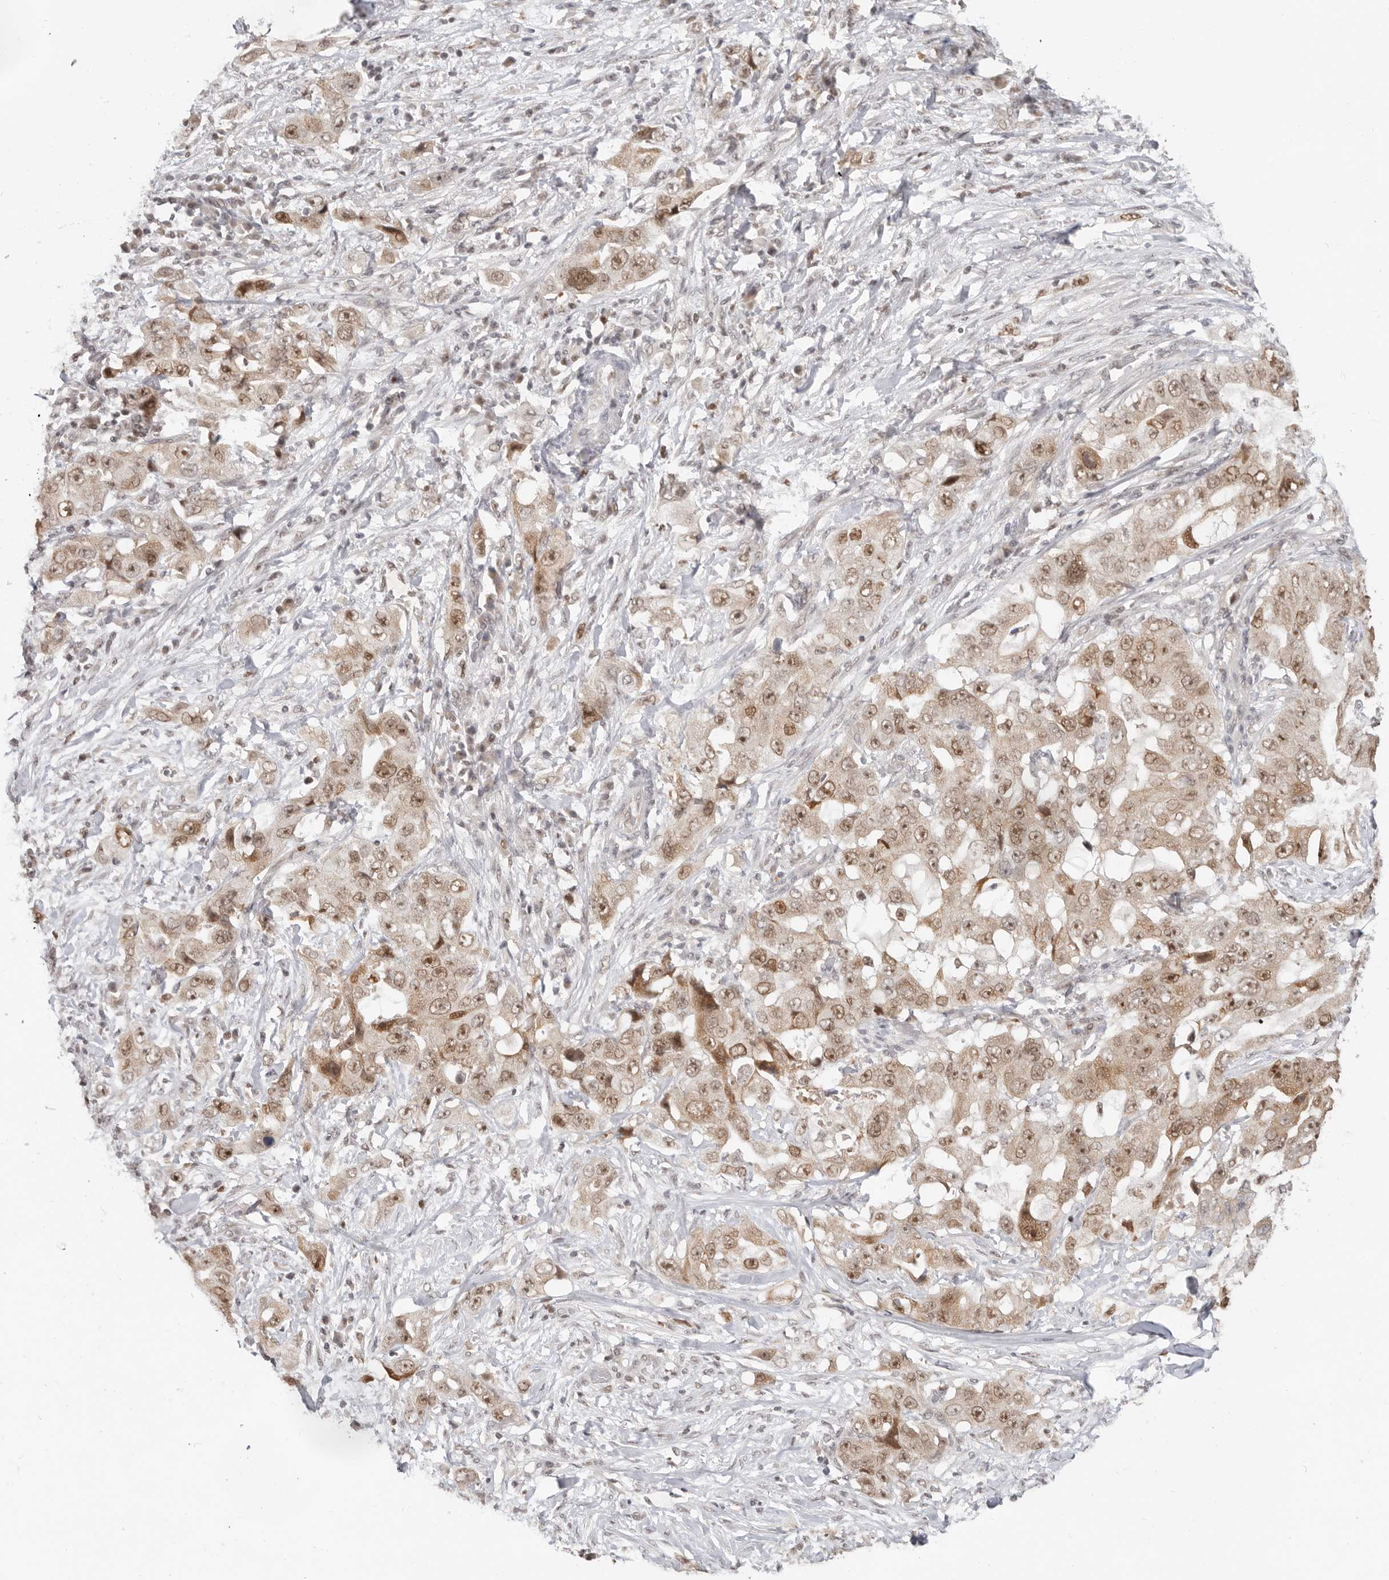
{"staining": {"intensity": "moderate", "quantity": "25%-75%", "location": "nuclear"}, "tissue": "lung cancer", "cell_type": "Tumor cells", "image_type": "cancer", "snomed": [{"axis": "morphology", "description": "Adenocarcinoma, NOS"}, {"axis": "topography", "description": "Lung"}], "caption": "A brown stain shows moderate nuclear positivity of a protein in lung adenocarcinoma tumor cells.", "gene": "RFC2", "patient": {"sex": "female", "age": 51}}